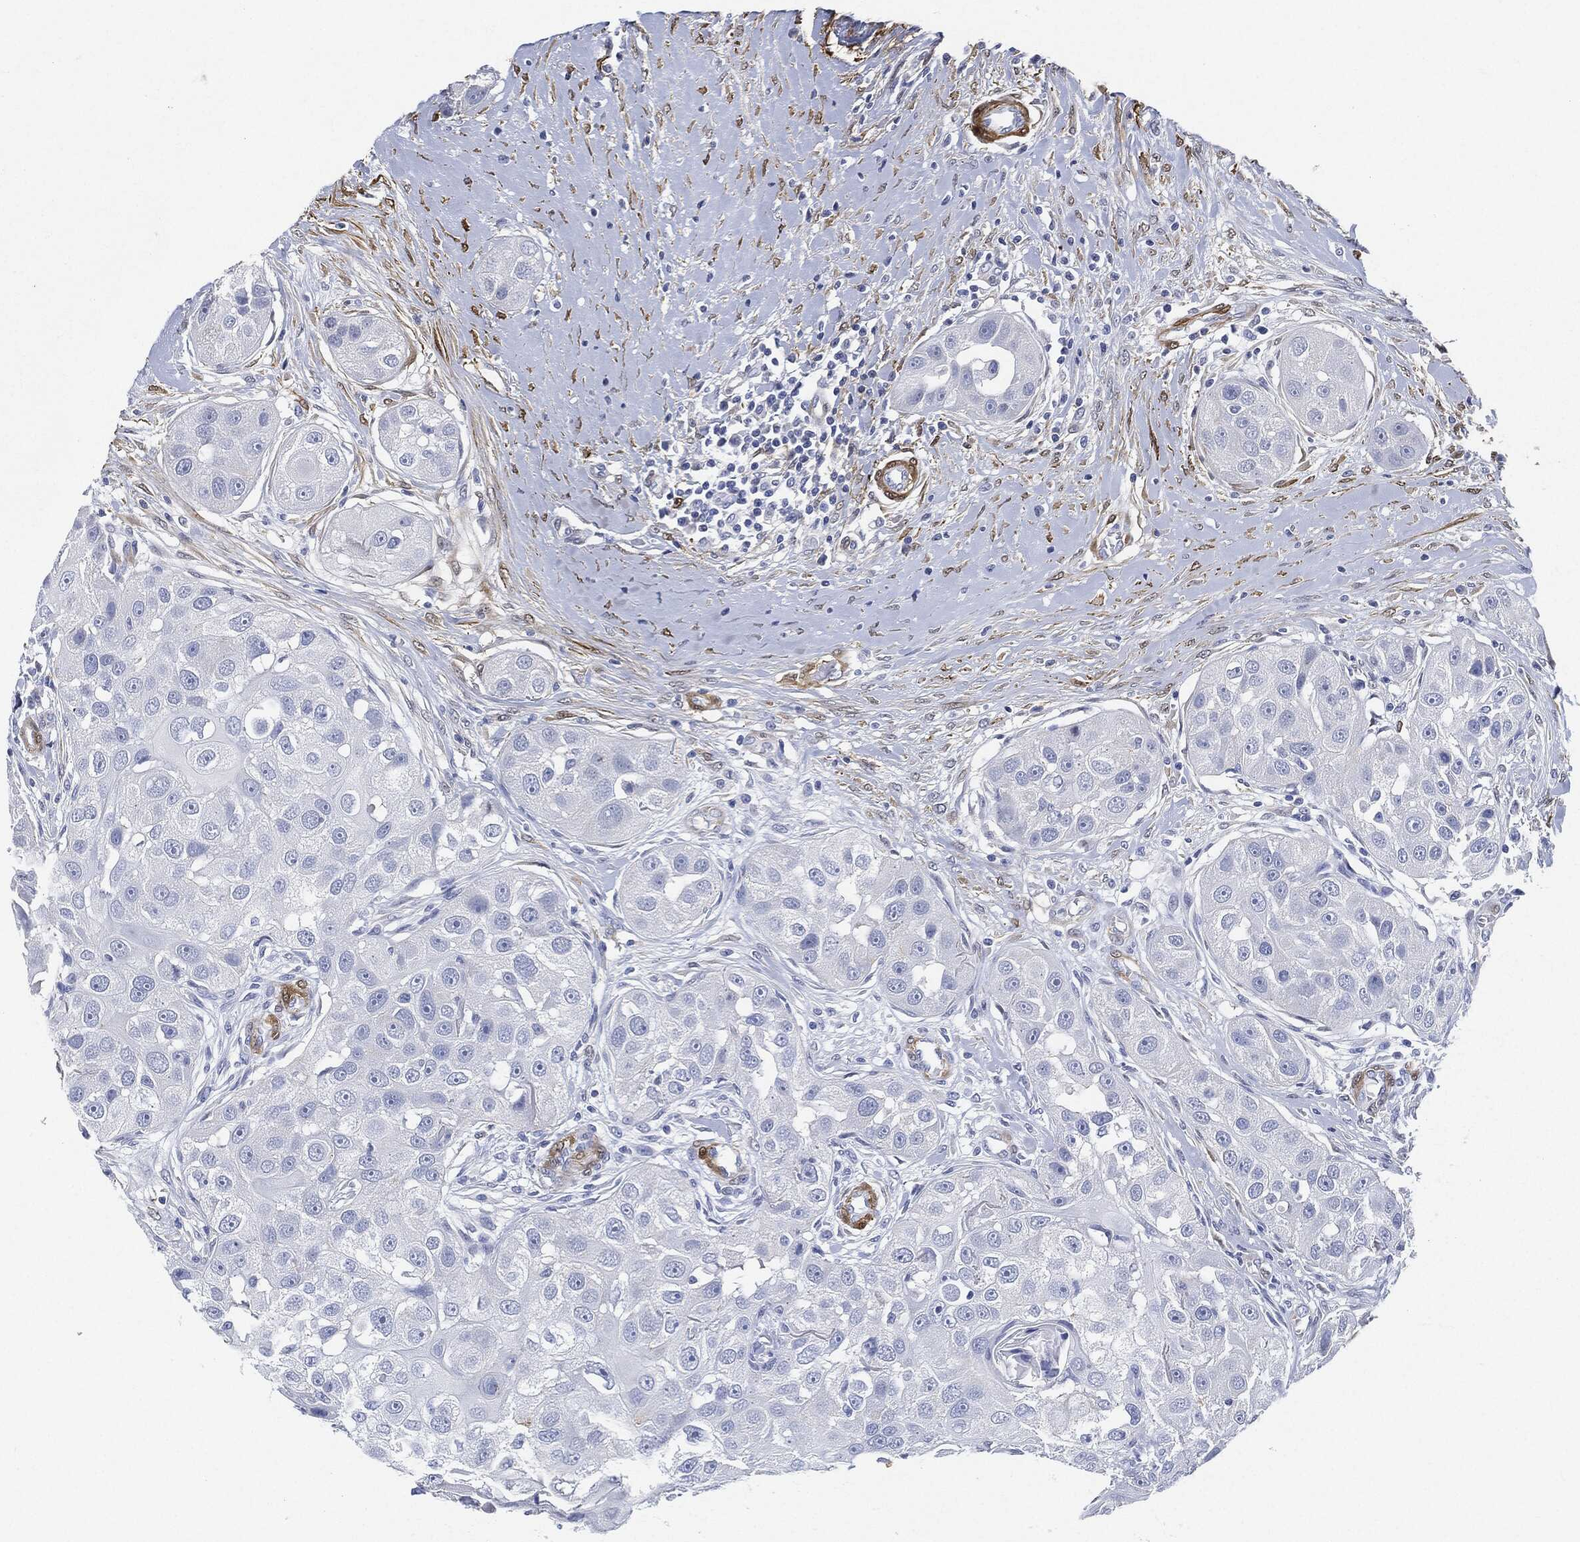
{"staining": {"intensity": "negative", "quantity": "none", "location": "none"}, "tissue": "head and neck cancer", "cell_type": "Tumor cells", "image_type": "cancer", "snomed": [{"axis": "morphology", "description": "Normal tissue, NOS"}, {"axis": "morphology", "description": "Squamous cell carcinoma, NOS"}, {"axis": "topography", "description": "Skeletal muscle"}, {"axis": "topography", "description": "Head-Neck"}], "caption": "High power microscopy micrograph of an immunohistochemistry photomicrograph of squamous cell carcinoma (head and neck), revealing no significant positivity in tumor cells.", "gene": "TAGLN", "patient": {"sex": "male", "age": 51}}